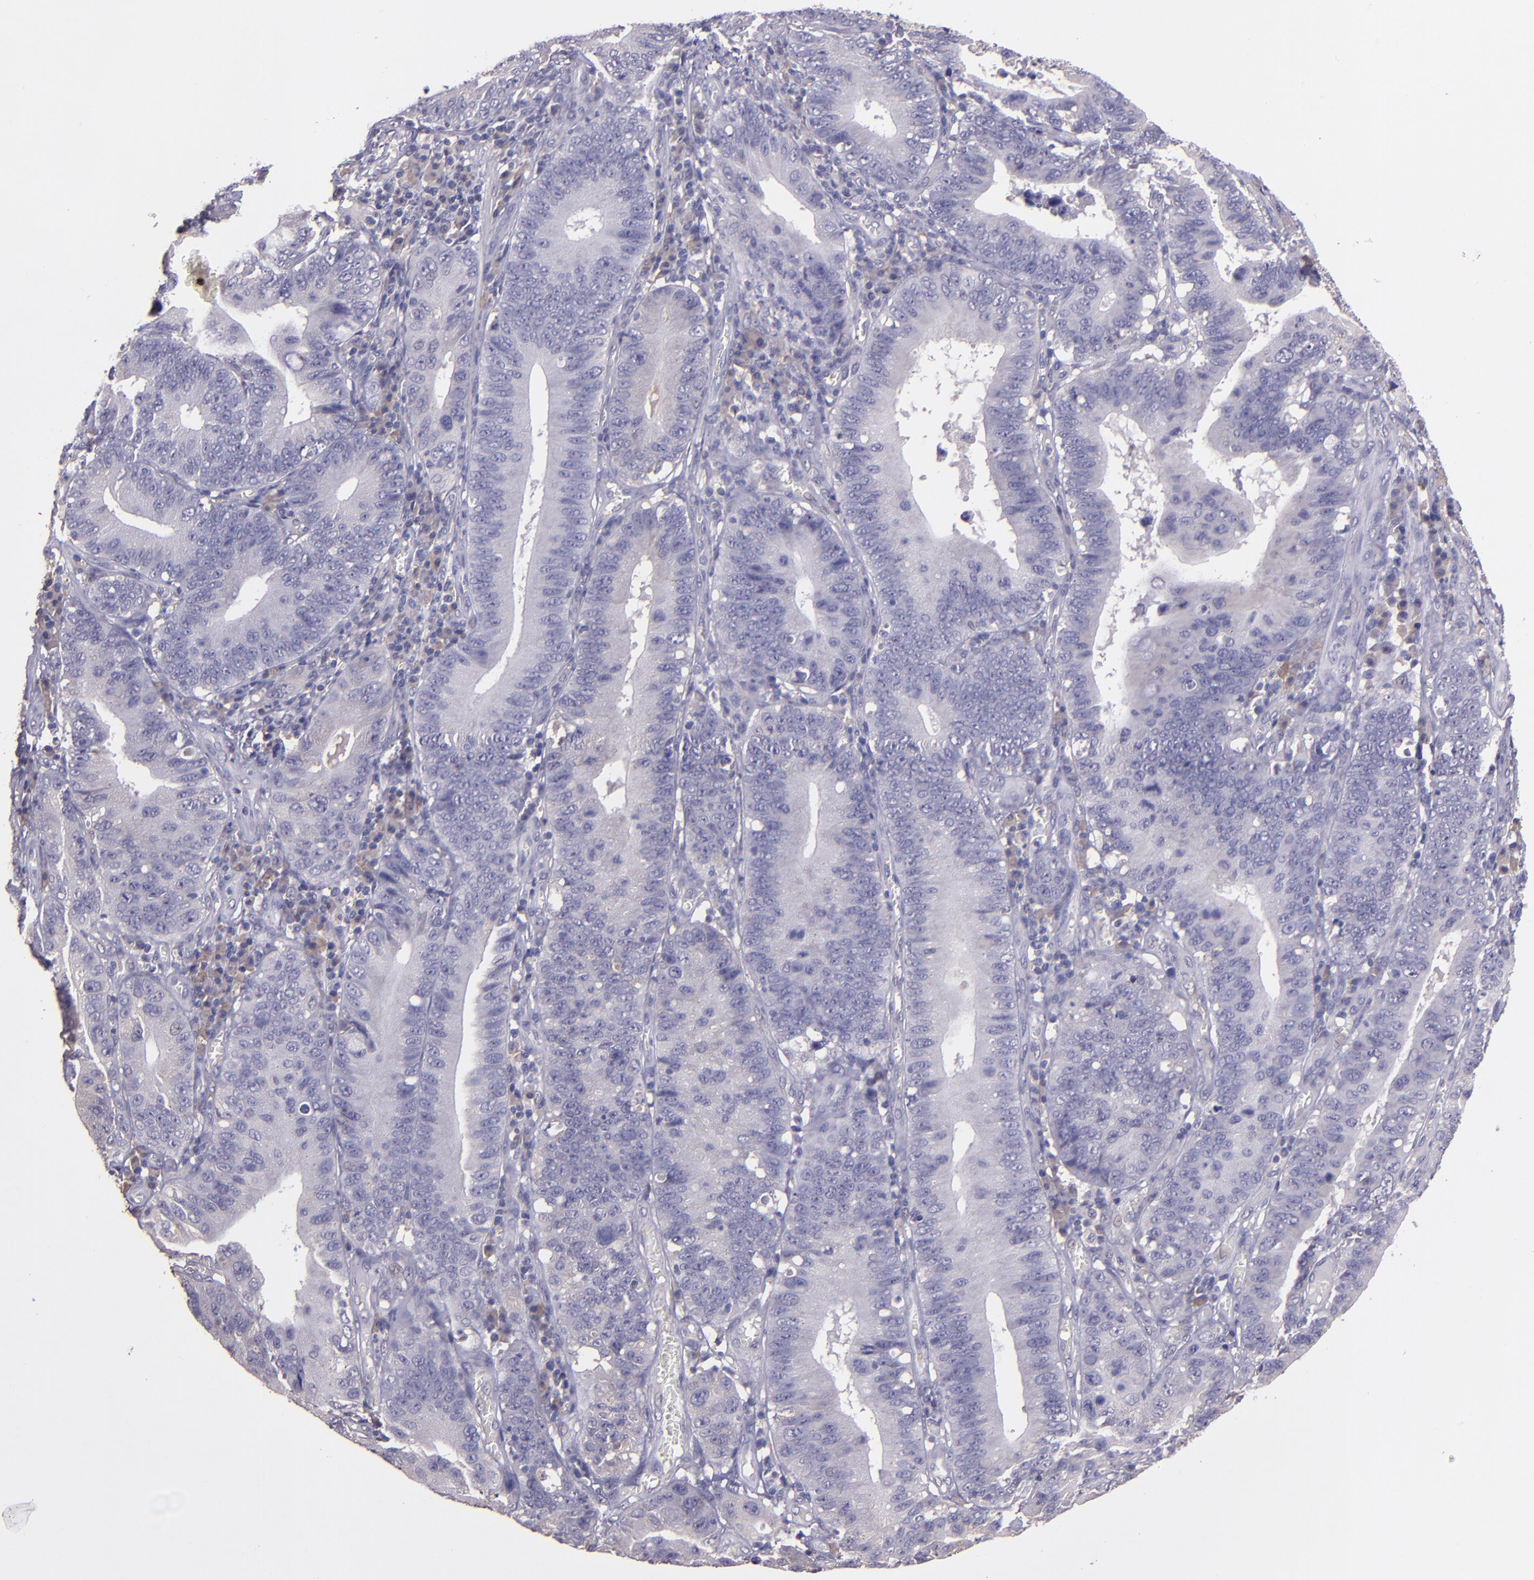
{"staining": {"intensity": "negative", "quantity": "none", "location": "none"}, "tissue": "stomach cancer", "cell_type": "Tumor cells", "image_type": "cancer", "snomed": [{"axis": "morphology", "description": "Adenocarcinoma, NOS"}, {"axis": "topography", "description": "Stomach"}, {"axis": "topography", "description": "Gastric cardia"}], "caption": "IHC of stomach cancer (adenocarcinoma) demonstrates no positivity in tumor cells.", "gene": "PAPPA", "patient": {"sex": "male", "age": 59}}